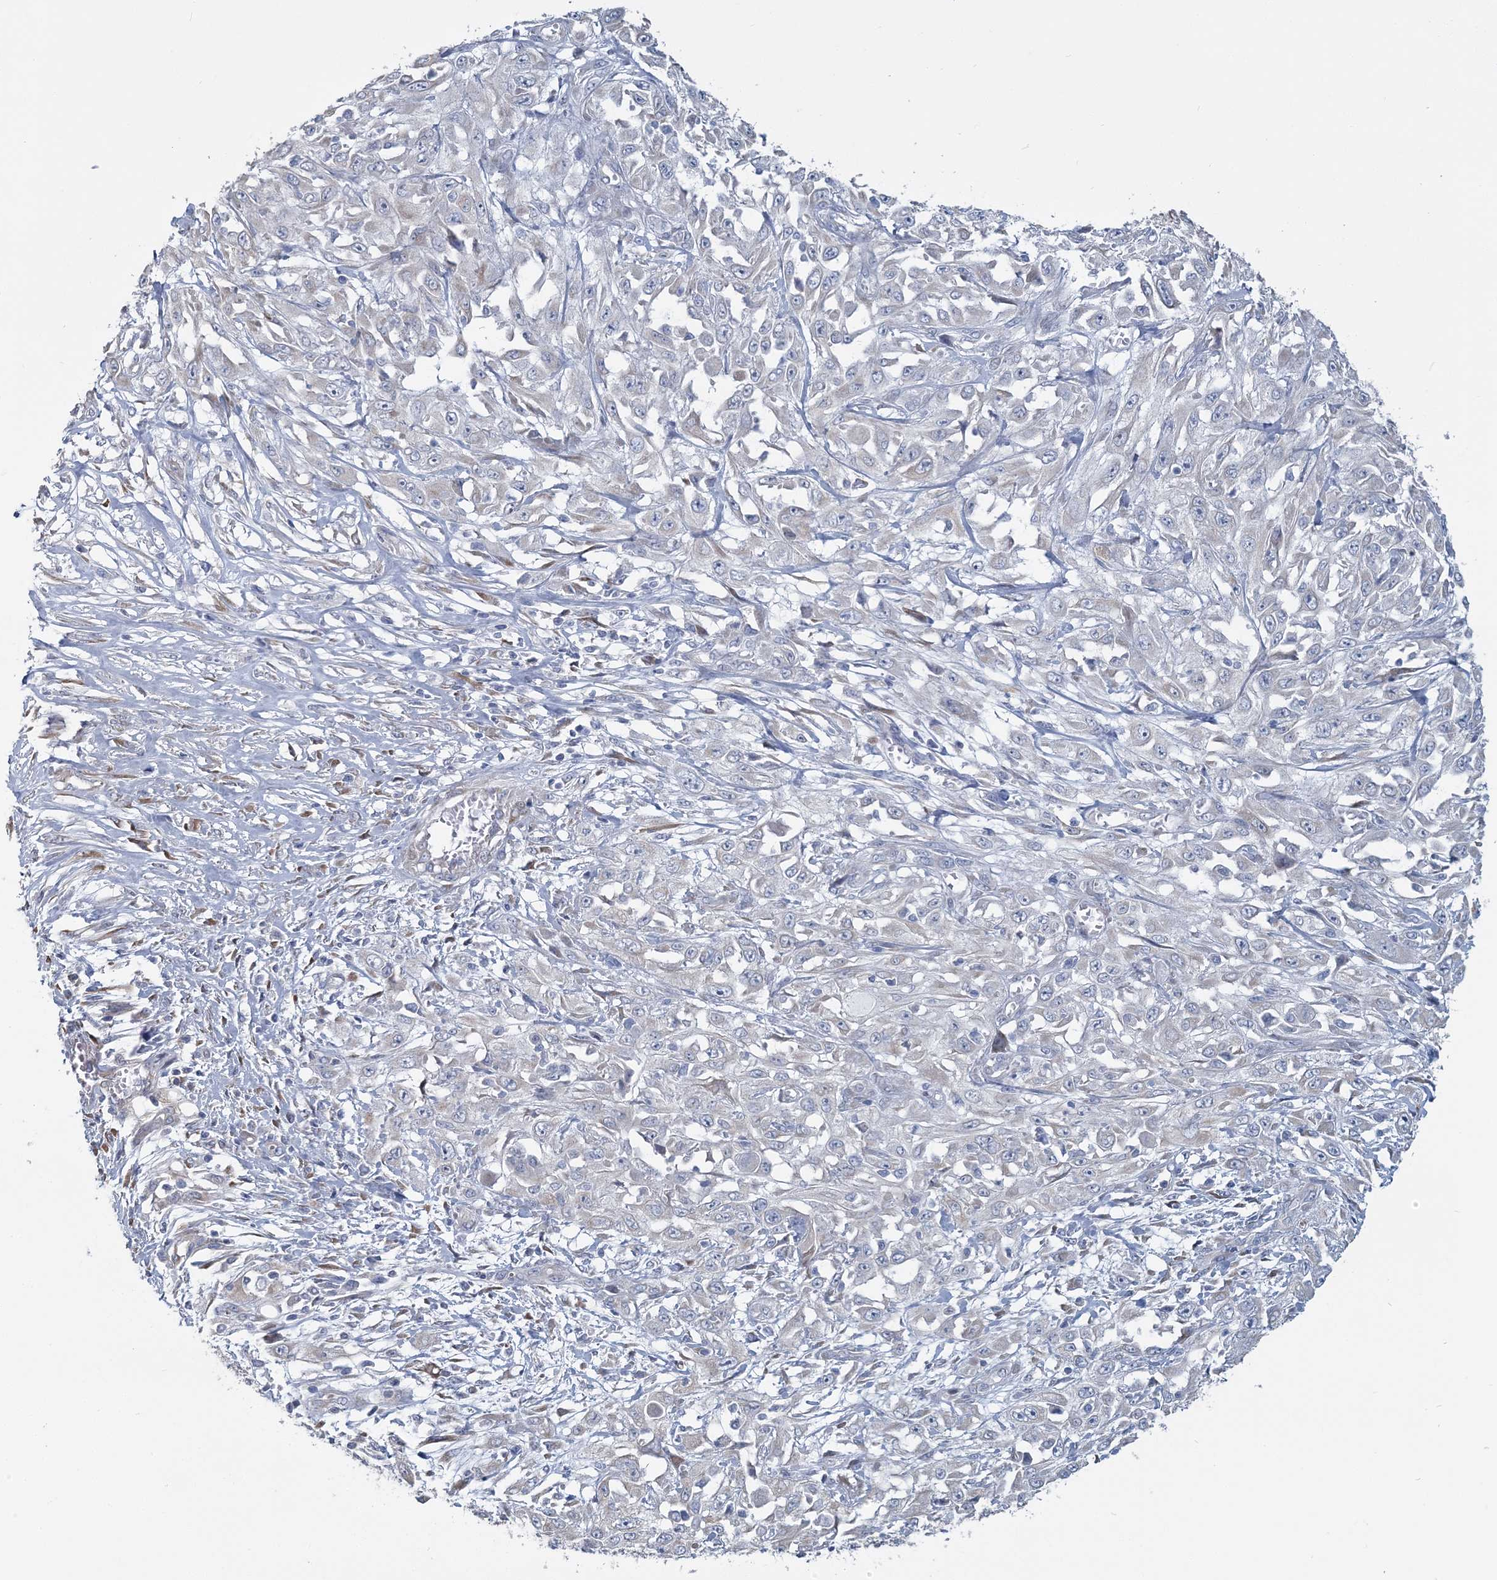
{"staining": {"intensity": "negative", "quantity": "none", "location": "none"}, "tissue": "skin cancer", "cell_type": "Tumor cells", "image_type": "cancer", "snomed": [{"axis": "morphology", "description": "Squamous cell carcinoma, NOS"}, {"axis": "morphology", "description": "Squamous cell carcinoma, metastatic, NOS"}, {"axis": "topography", "description": "Skin"}, {"axis": "topography", "description": "Lymph node"}], "caption": "A micrograph of human skin cancer (metastatic squamous cell carcinoma) is negative for staining in tumor cells.", "gene": "CMBL", "patient": {"sex": "male", "age": 75}}